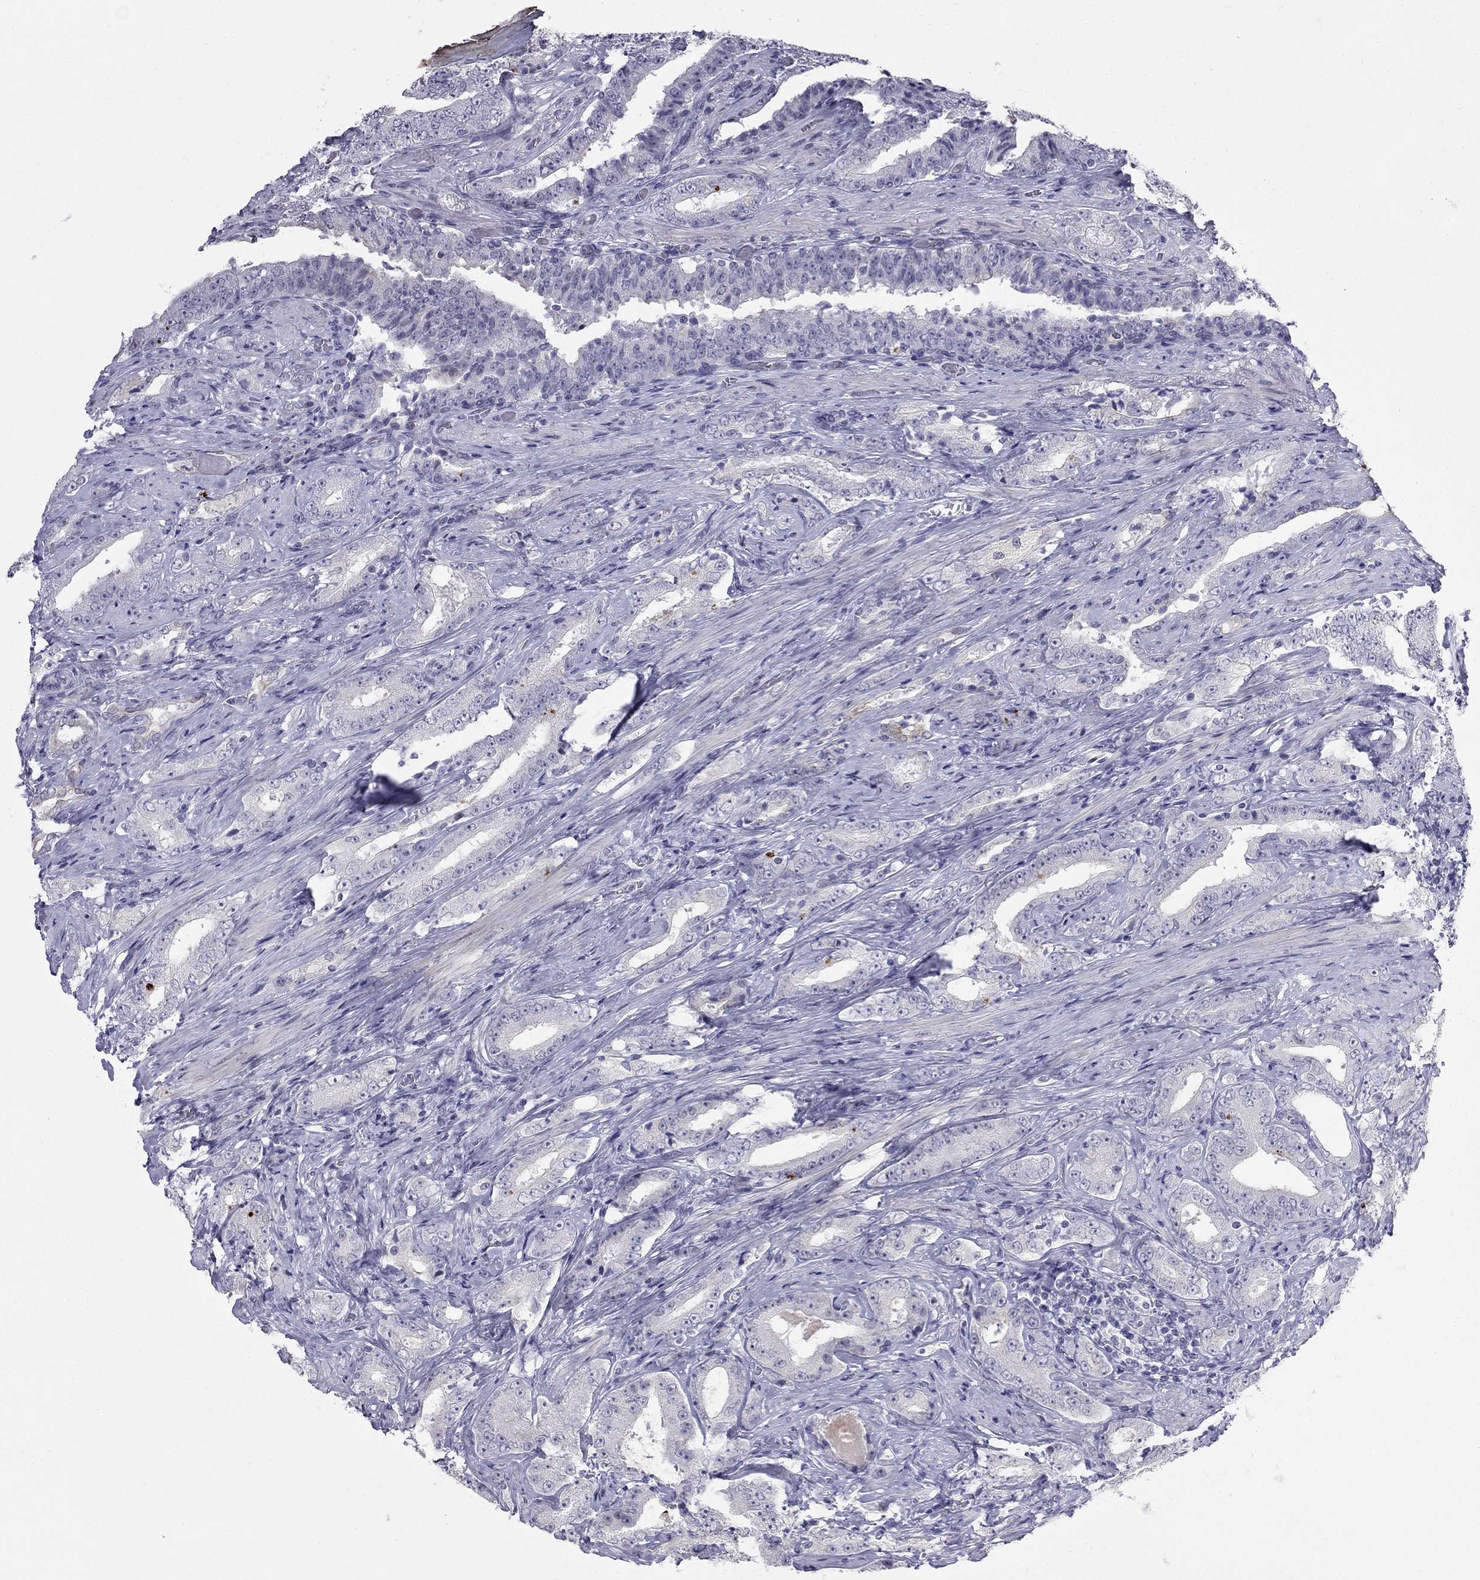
{"staining": {"intensity": "negative", "quantity": "none", "location": "none"}, "tissue": "prostate cancer", "cell_type": "Tumor cells", "image_type": "cancer", "snomed": [{"axis": "morphology", "description": "Adenocarcinoma, Low grade"}, {"axis": "topography", "description": "Prostate and seminal vesicle, NOS"}], "caption": "High power microscopy image of an immunohistochemistry (IHC) image of adenocarcinoma (low-grade) (prostate), revealing no significant staining in tumor cells.", "gene": "MUC15", "patient": {"sex": "male", "age": 61}}